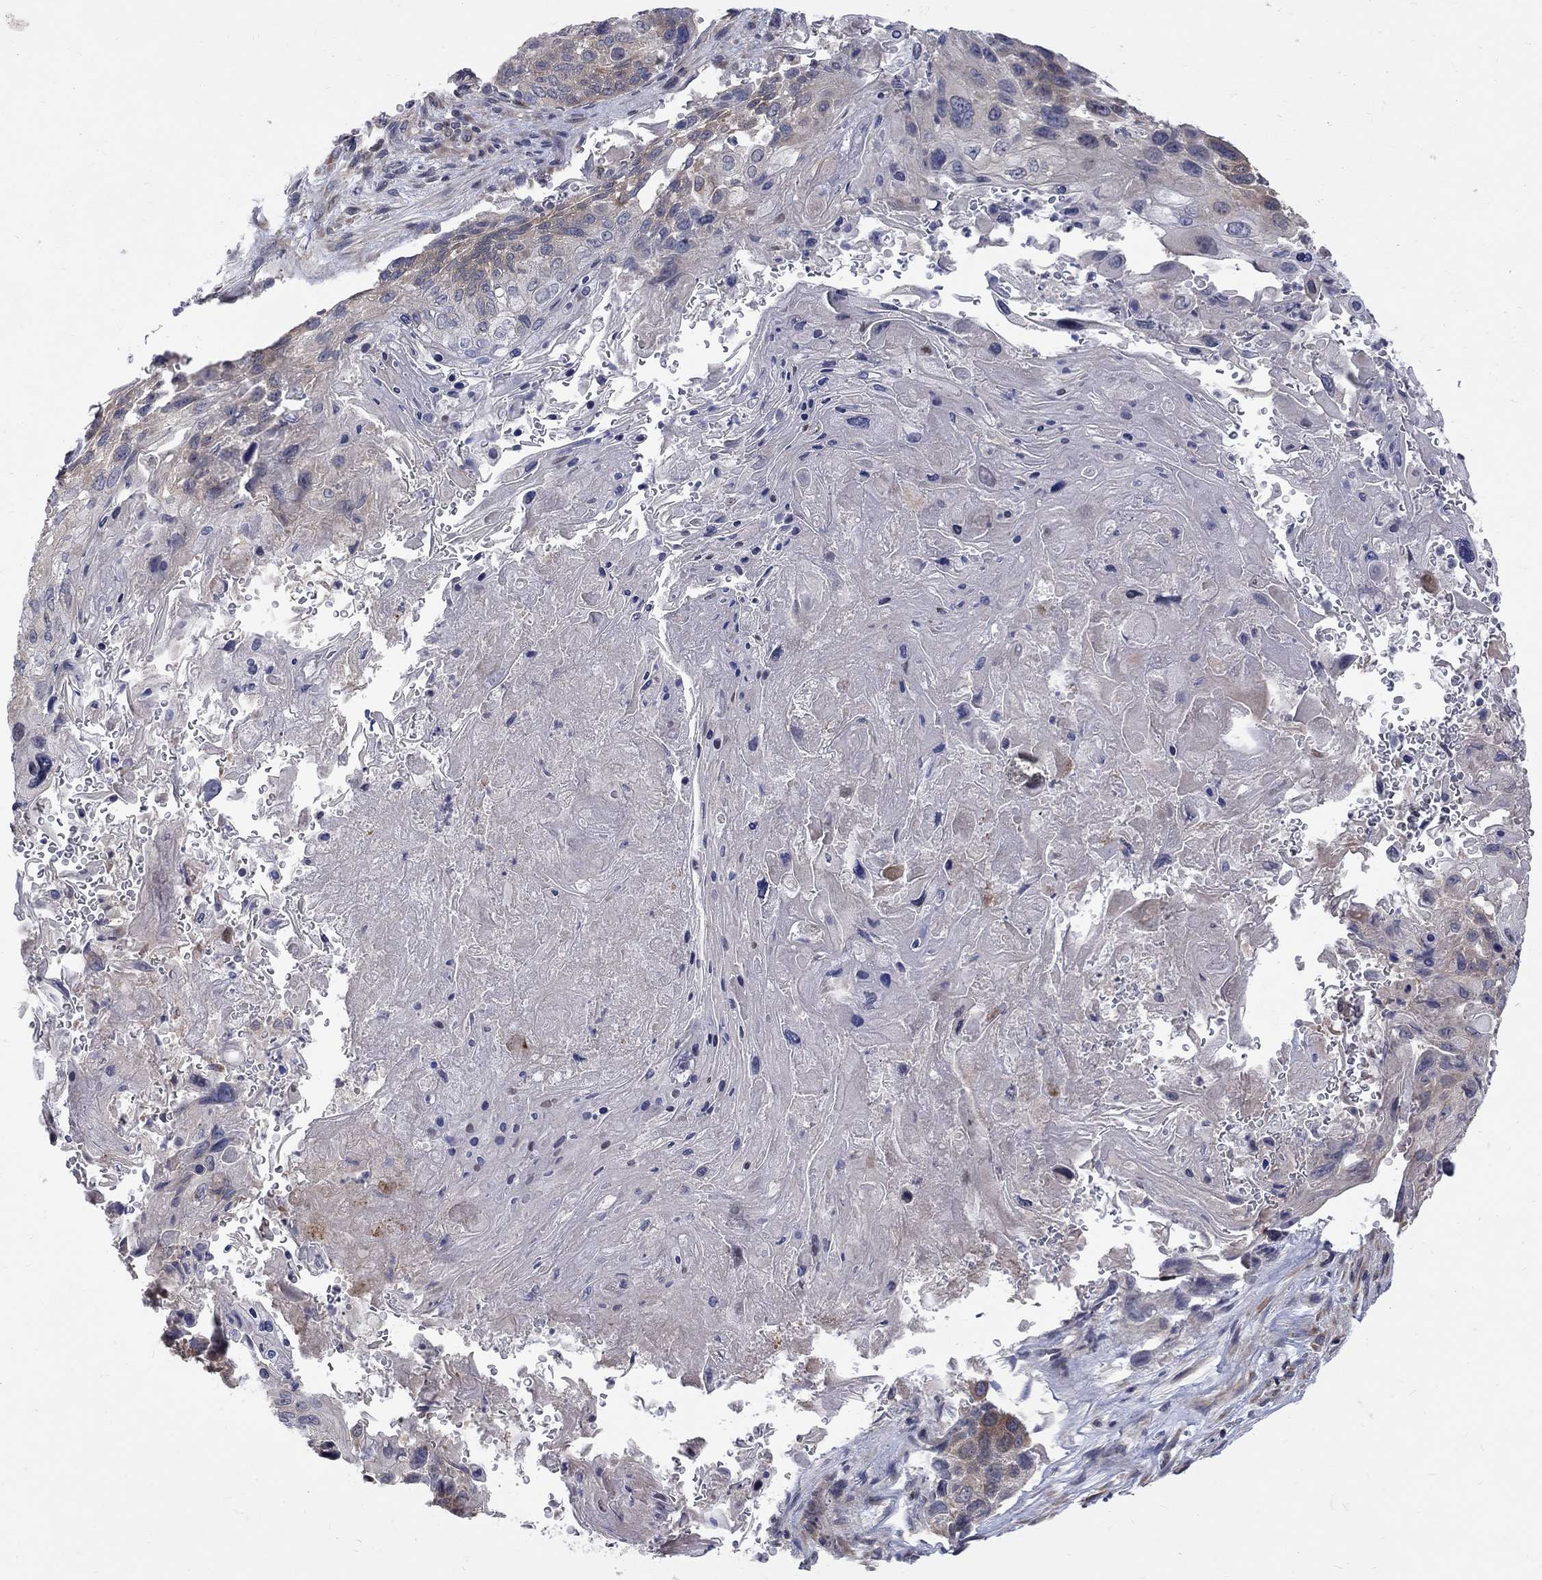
{"staining": {"intensity": "weak", "quantity": "<25%", "location": "cytoplasmic/membranous"}, "tissue": "lung cancer", "cell_type": "Tumor cells", "image_type": "cancer", "snomed": [{"axis": "morphology", "description": "Normal tissue, NOS"}, {"axis": "morphology", "description": "Squamous cell carcinoma, NOS"}, {"axis": "topography", "description": "Bronchus"}, {"axis": "topography", "description": "Lung"}], "caption": "High magnification brightfield microscopy of lung cancer stained with DAB (brown) and counterstained with hematoxylin (blue): tumor cells show no significant expression. (DAB (3,3'-diaminobenzidine) IHC, high magnification).", "gene": "SH2B1", "patient": {"sex": "male", "age": 69}}